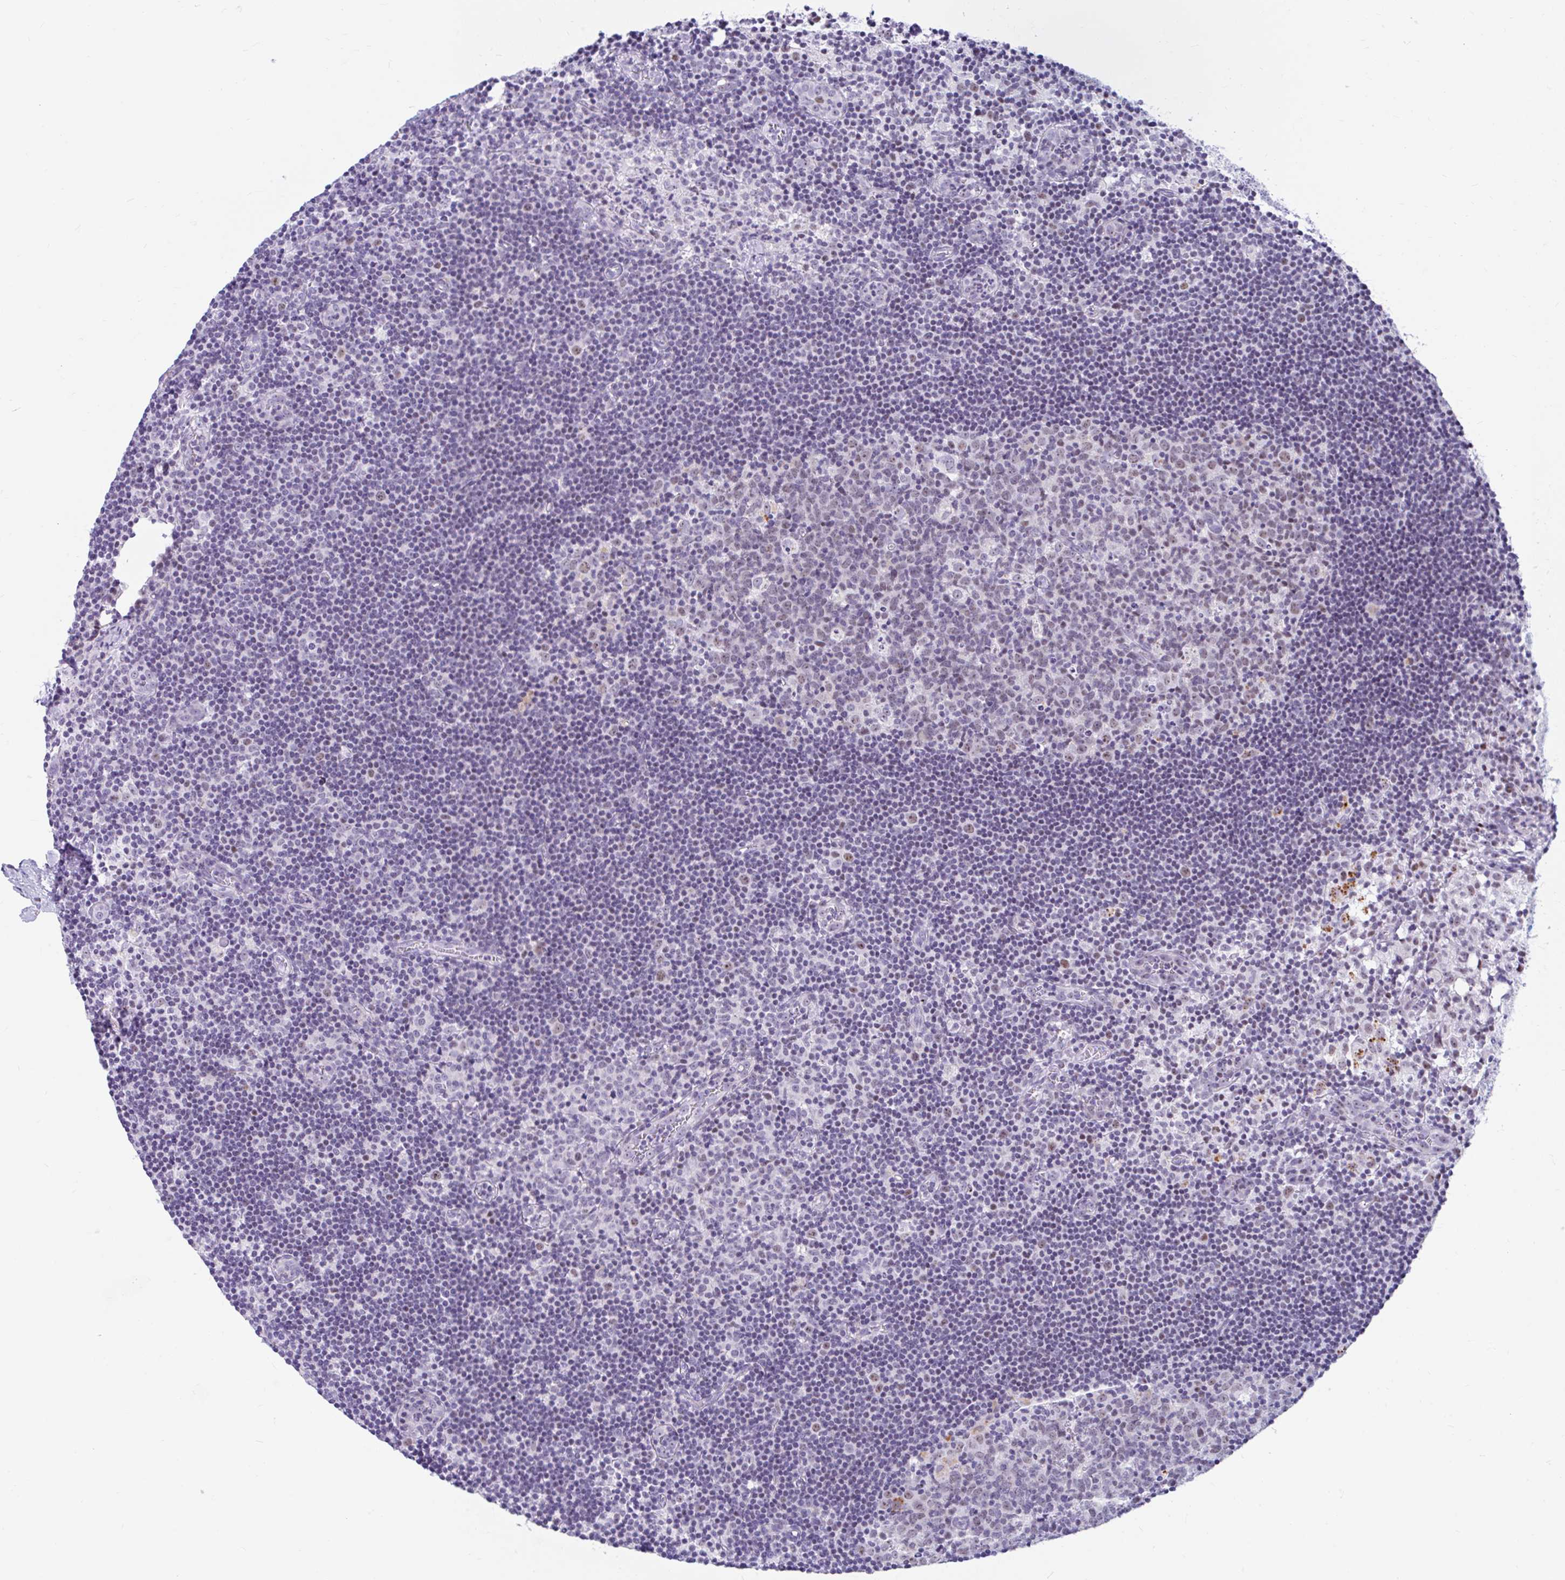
{"staining": {"intensity": "weak", "quantity": "25%-75%", "location": "nuclear"}, "tissue": "lymph node", "cell_type": "Germinal center cells", "image_type": "normal", "snomed": [{"axis": "morphology", "description": "Normal tissue, NOS"}, {"axis": "topography", "description": "Lymph node"}], "caption": "Germinal center cells demonstrate low levels of weak nuclear staining in about 25%-75% of cells in benign human lymph node.", "gene": "FTSJ3", "patient": {"sex": "female", "age": 45}}